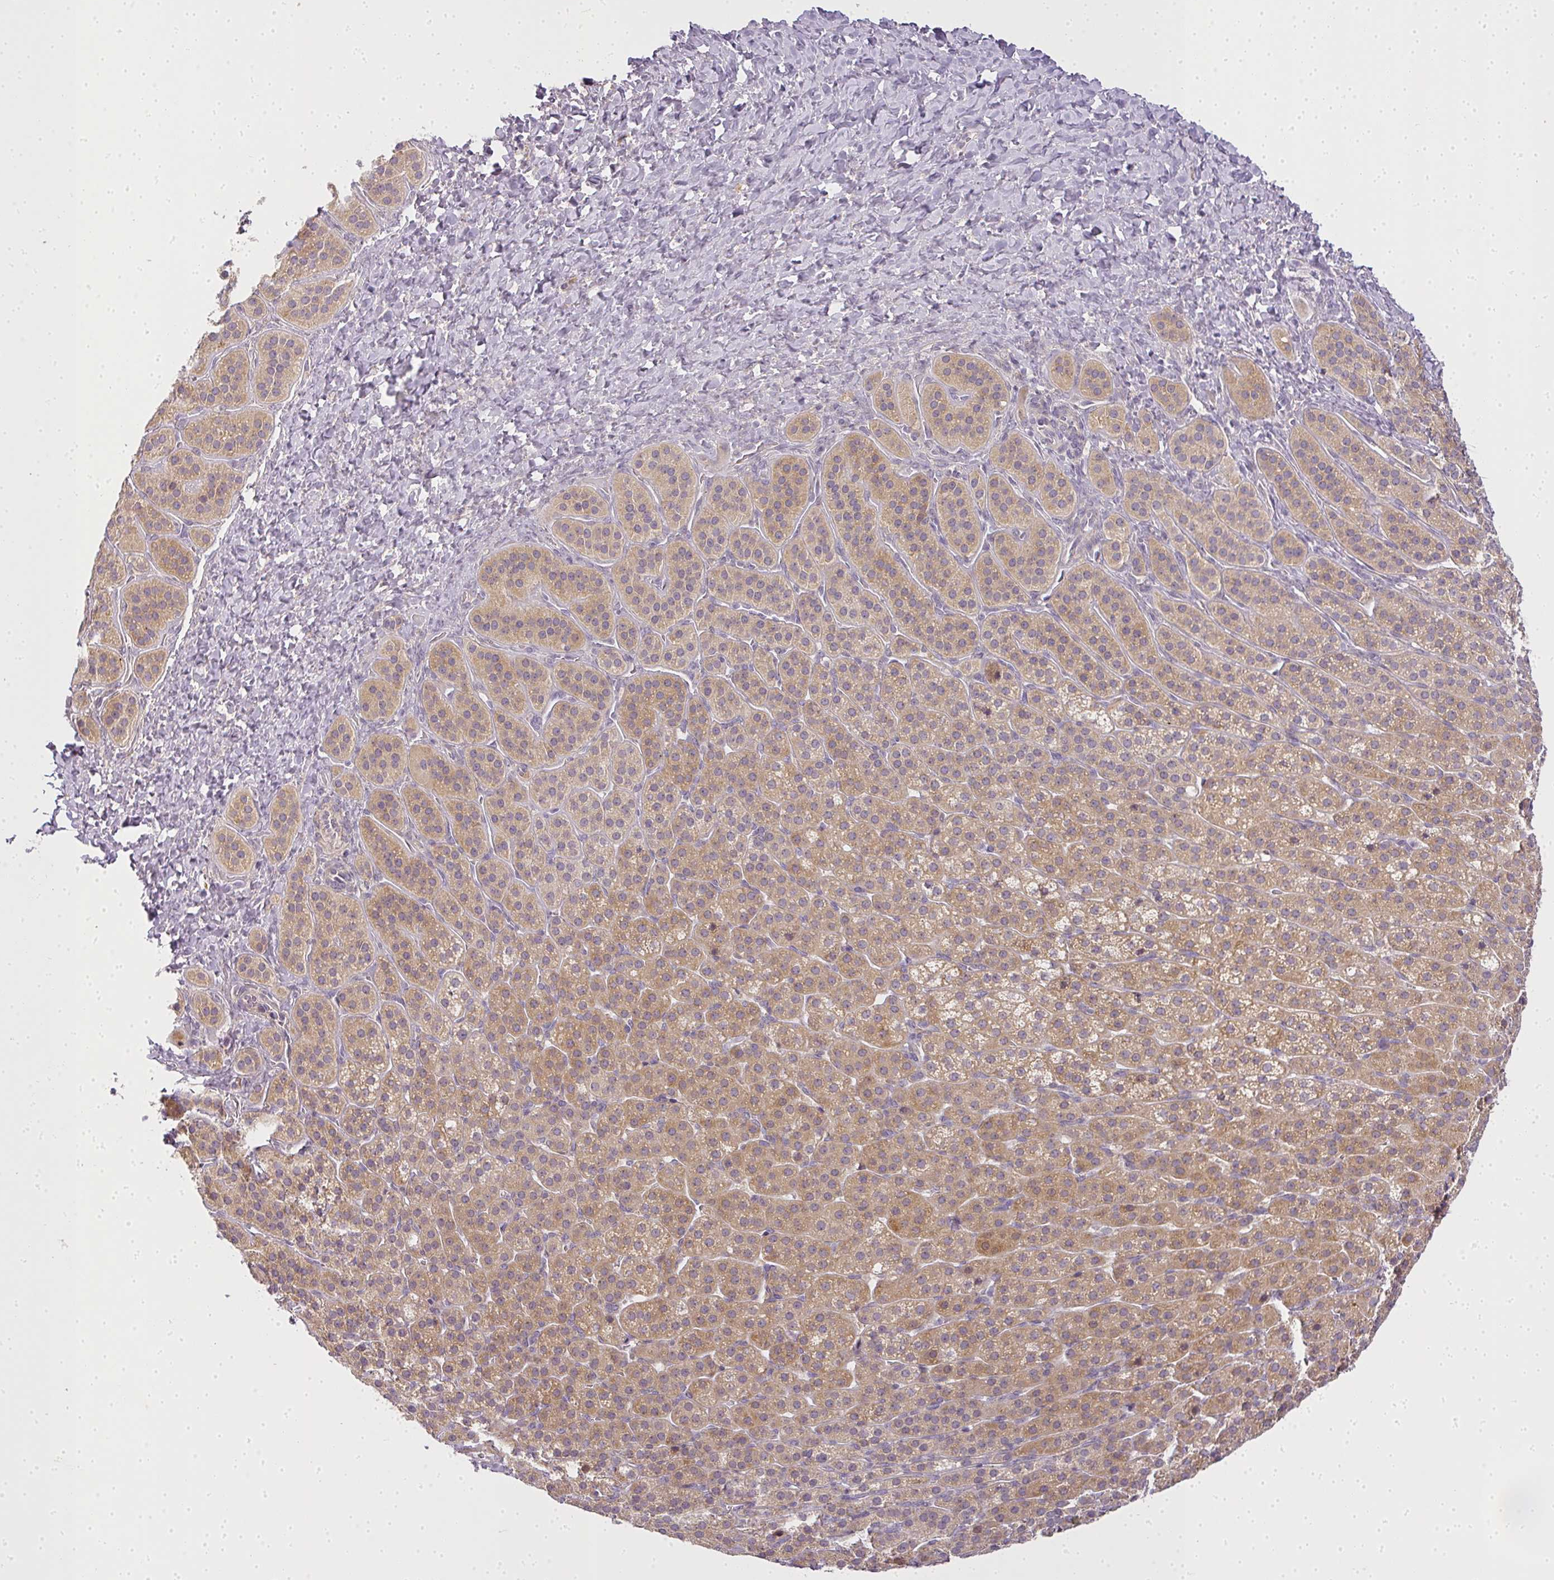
{"staining": {"intensity": "moderate", "quantity": "25%-75%", "location": "cytoplasmic/membranous"}, "tissue": "adrenal gland", "cell_type": "Glandular cells", "image_type": "normal", "snomed": [{"axis": "morphology", "description": "Normal tissue, NOS"}, {"axis": "topography", "description": "Adrenal gland"}], "caption": "DAB immunohistochemical staining of benign adrenal gland exhibits moderate cytoplasmic/membranous protein staining in about 25%-75% of glandular cells.", "gene": "MED19", "patient": {"sex": "female", "age": 41}}